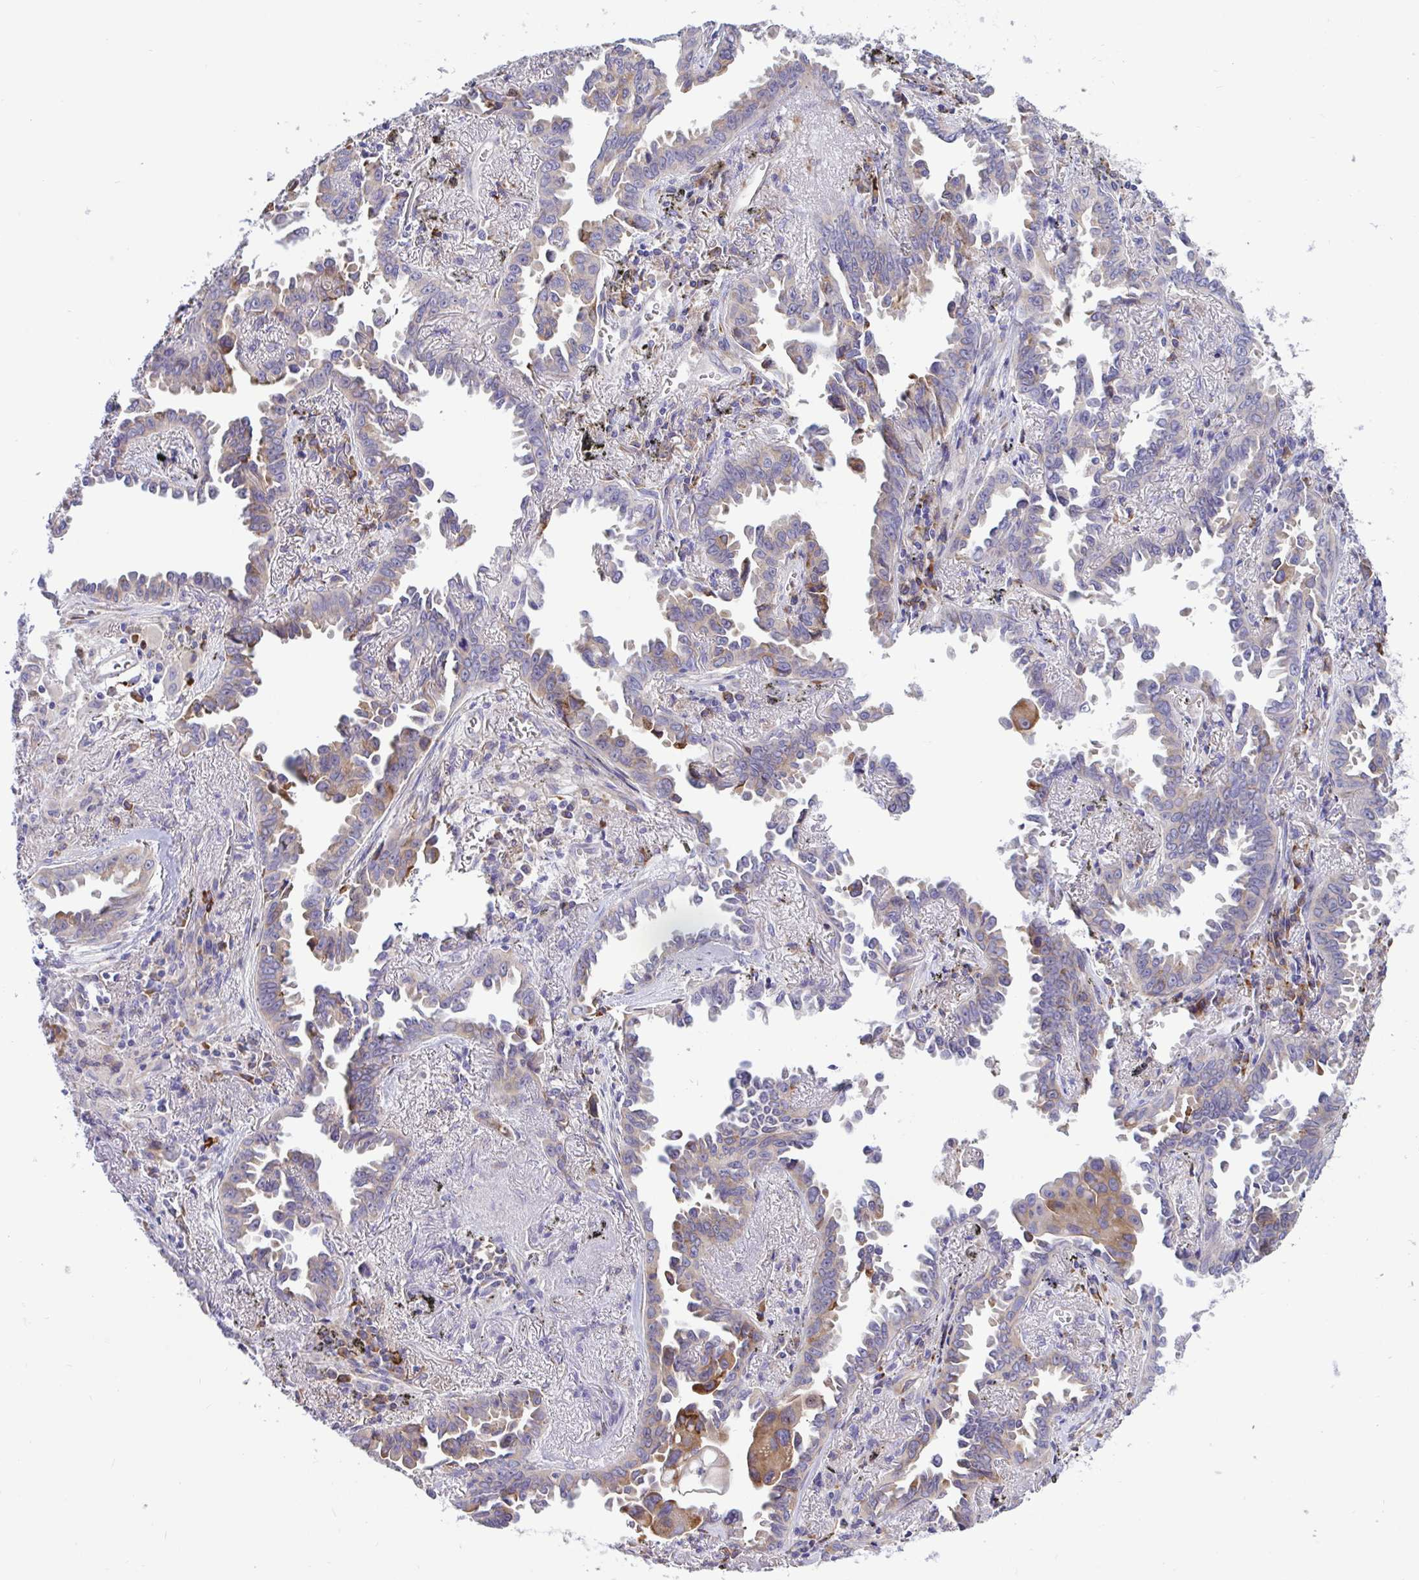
{"staining": {"intensity": "moderate", "quantity": "<25%", "location": "cytoplasmic/membranous"}, "tissue": "lung cancer", "cell_type": "Tumor cells", "image_type": "cancer", "snomed": [{"axis": "morphology", "description": "Adenocarcinoma, NOS"}, {"axis": "topography", "description": "Lung"}], "caption": "This is a photomicrograph of IHC staining of lung adenocarcinoma, which shows moderate expression in the cytoplasmic/membranous of tumor cells.", "gene": "DSC3", "patient": {"sex": "male", "age": 68}}